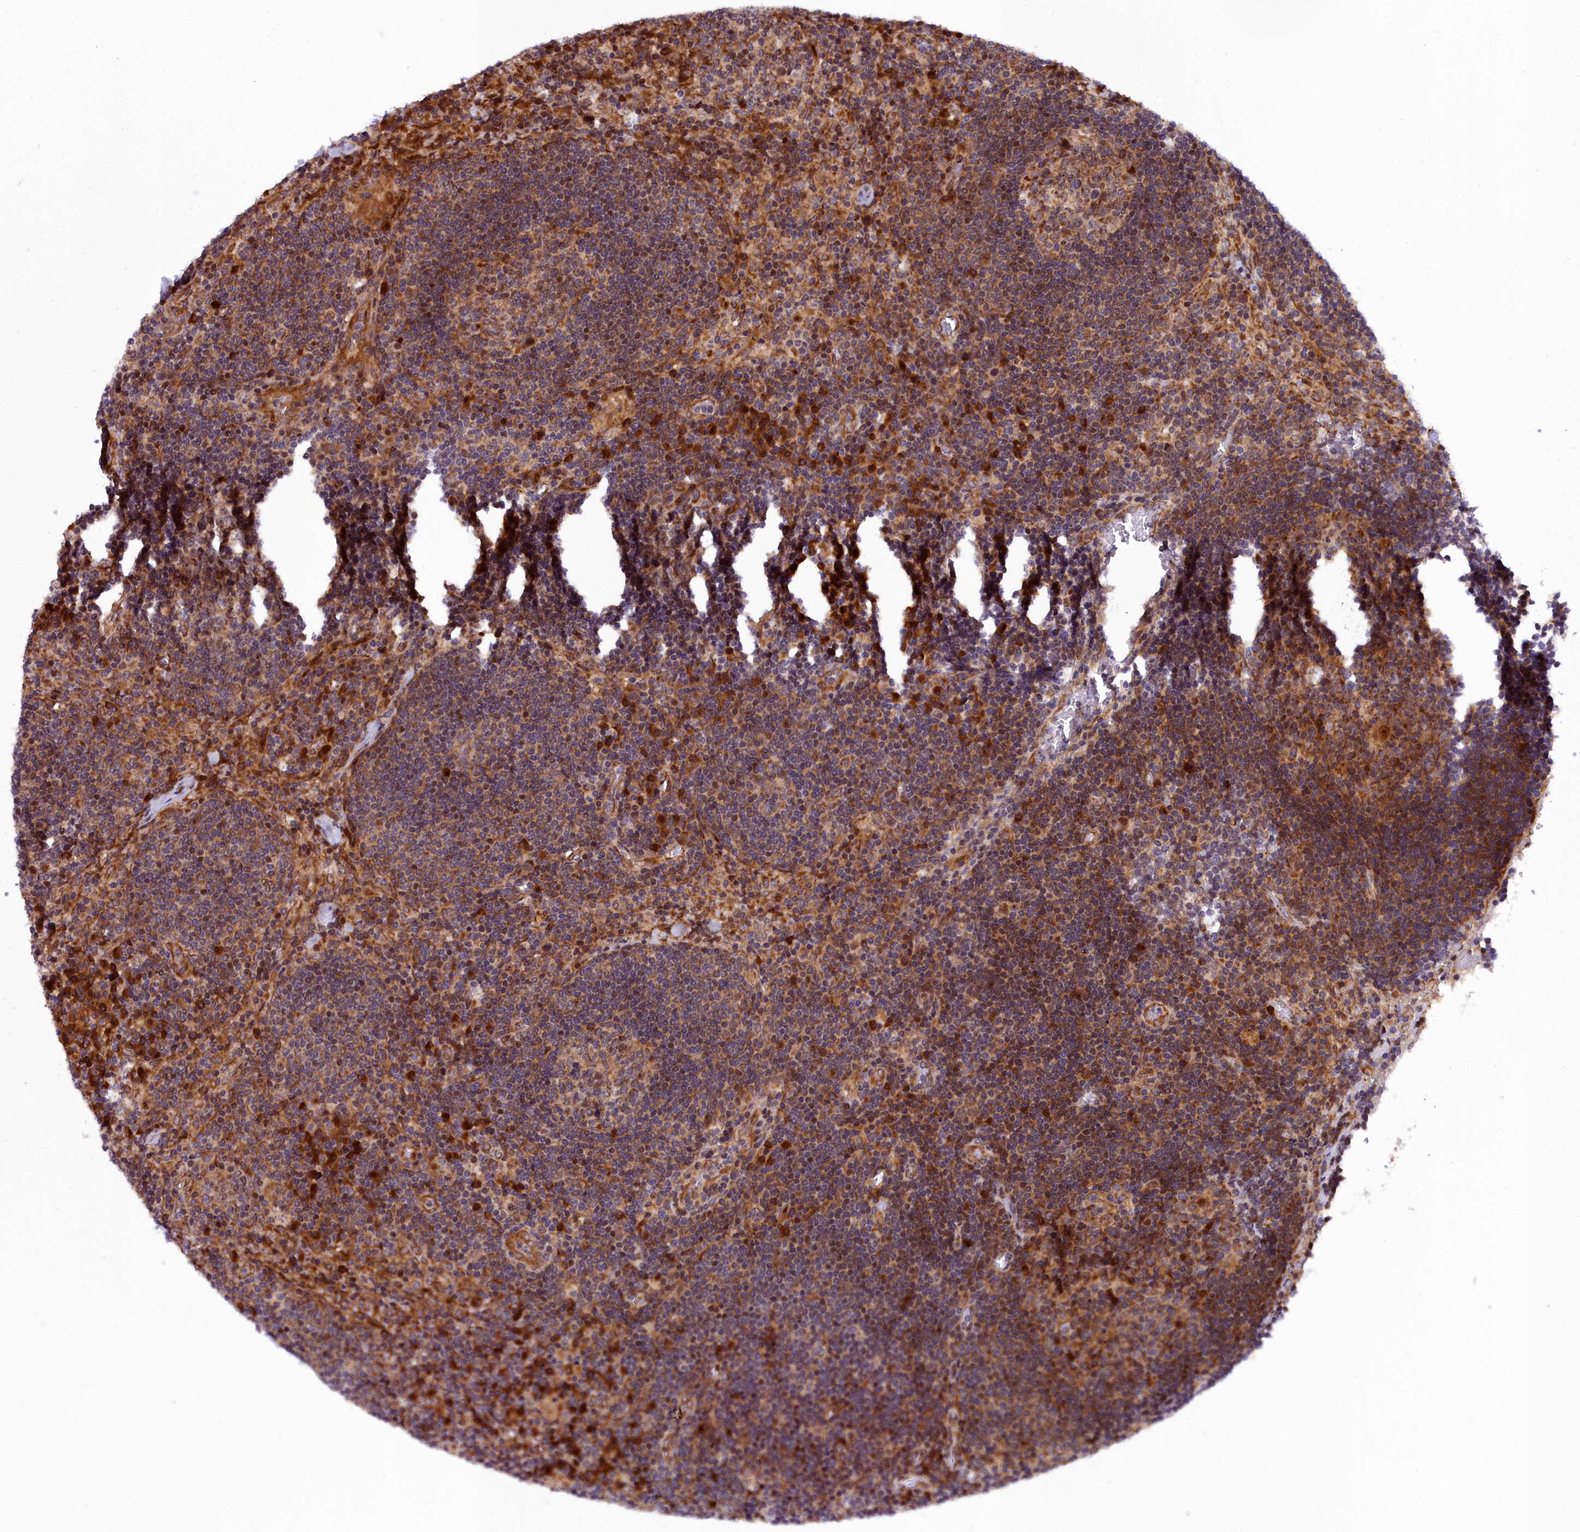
{"staining": {"intensity": "strong", "quantity": "<25%", "location": "cytoplasmic/membranous"}, "tissue": "lymph node", "cell_type": "Germinal center cells", "image_type": "normal", "snomed": [{"axis": "morphology", "description": "Normal tissue, NOS"}, {"axis": "topography", "description": "Lymph node"}], "caption": "A high-resolution image shows immunohistochemistry staining of unremarkable lymph node, which displays strong cytoplasmic/membranous positivity in about <25% of germinal center cells.", "gene": "MRPS11", "patient": {"sex": "male", "age": 58}}